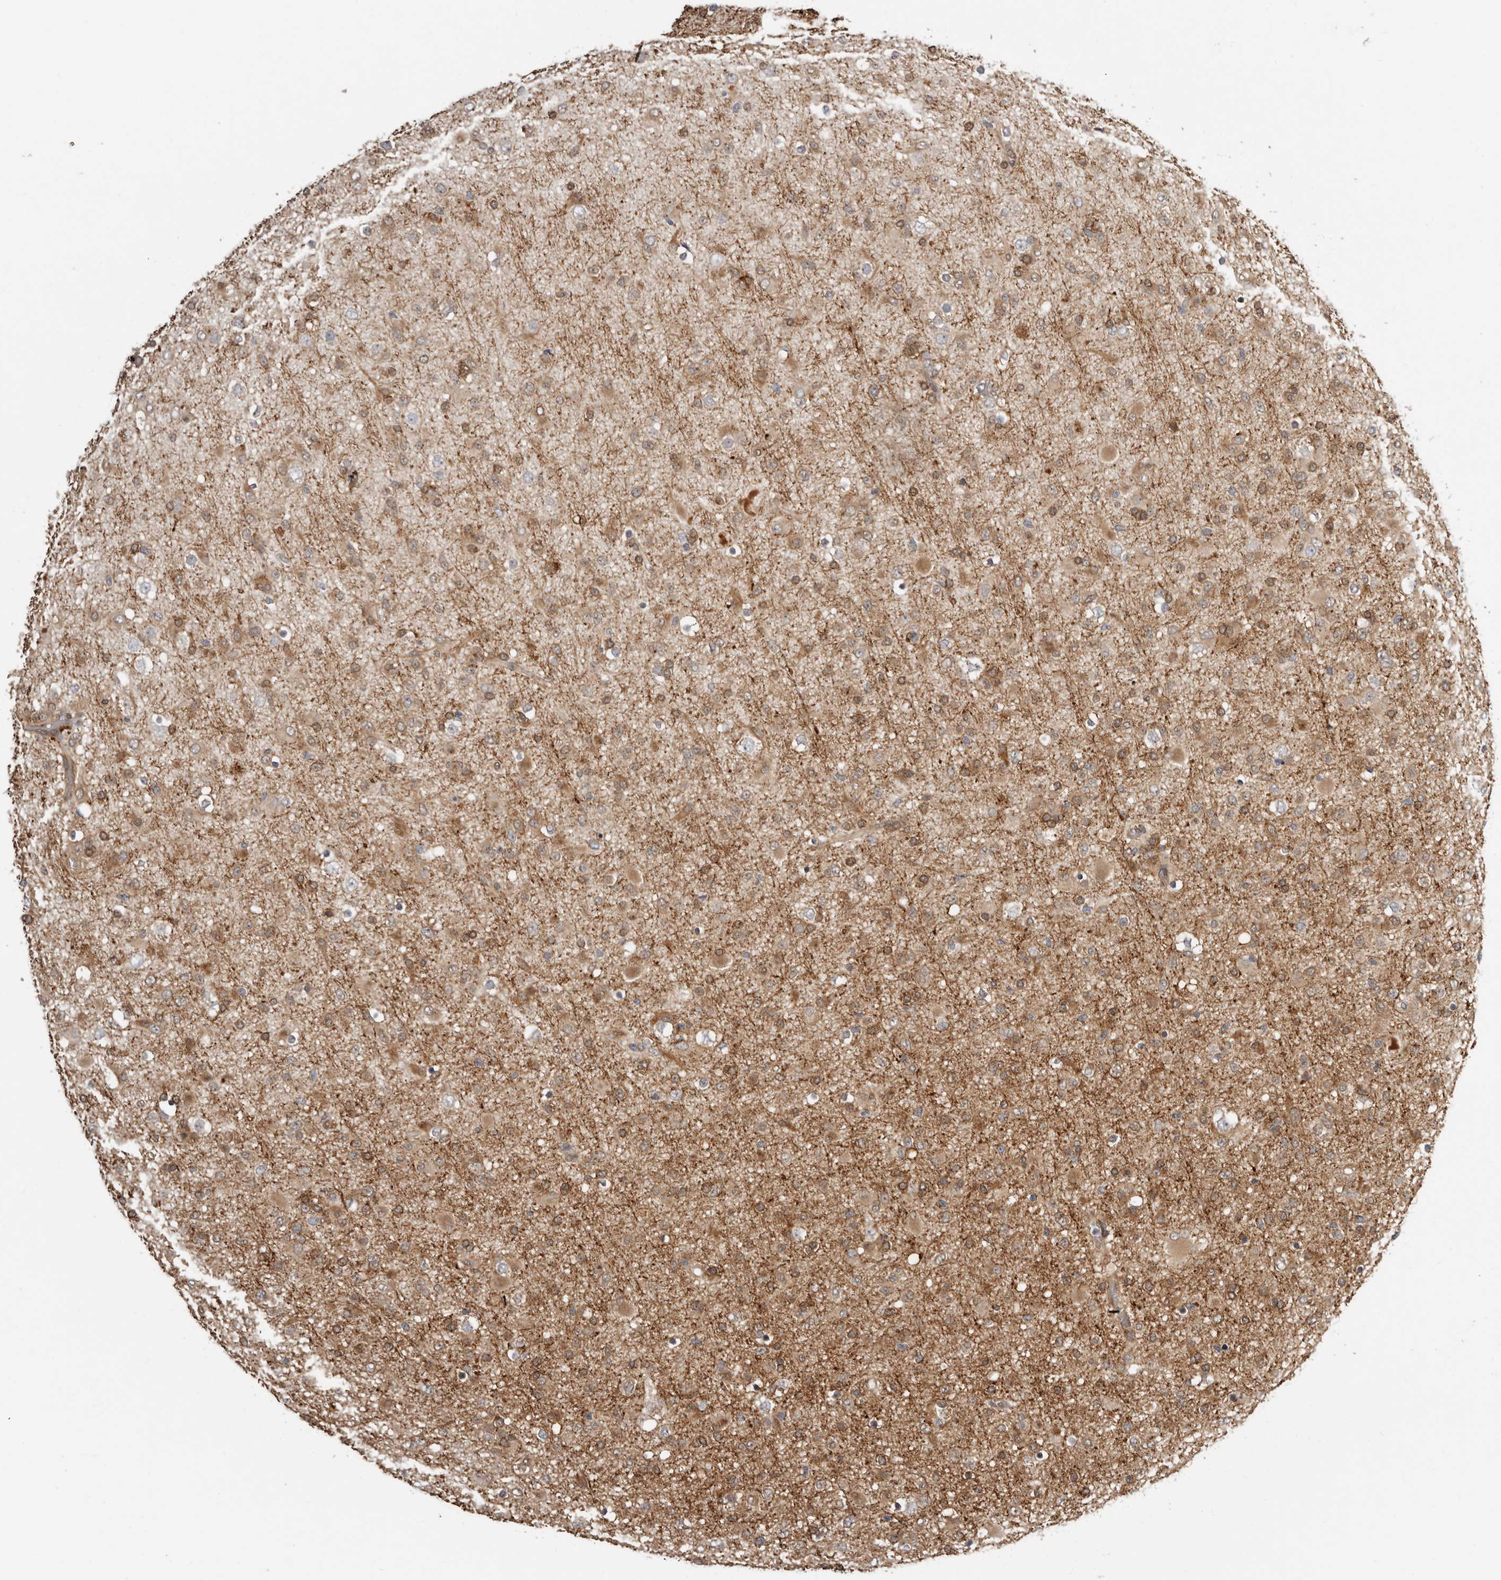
{"staining": {"intensity": "moderate", "quantity": ">75%", "location": "cytoplasmic/membranous"}, "tissue": "glioma", "cell_type": "Tumor cells", "image_type": "cancer", "snomed": [{"axis": "morphology", "description": "Glioma, malignant, Low grade"}, {"axis": "topography", "description": "Brain"}], "caption": "Immunohistochemical staining of human malignant glioma (low-grade) displays medium levels of moderate cytoplasmic/membranous protein positivity in about >75% of tumor cells.", "gene": "SBDS", "patient": {"sex": "male", "age": 65}}